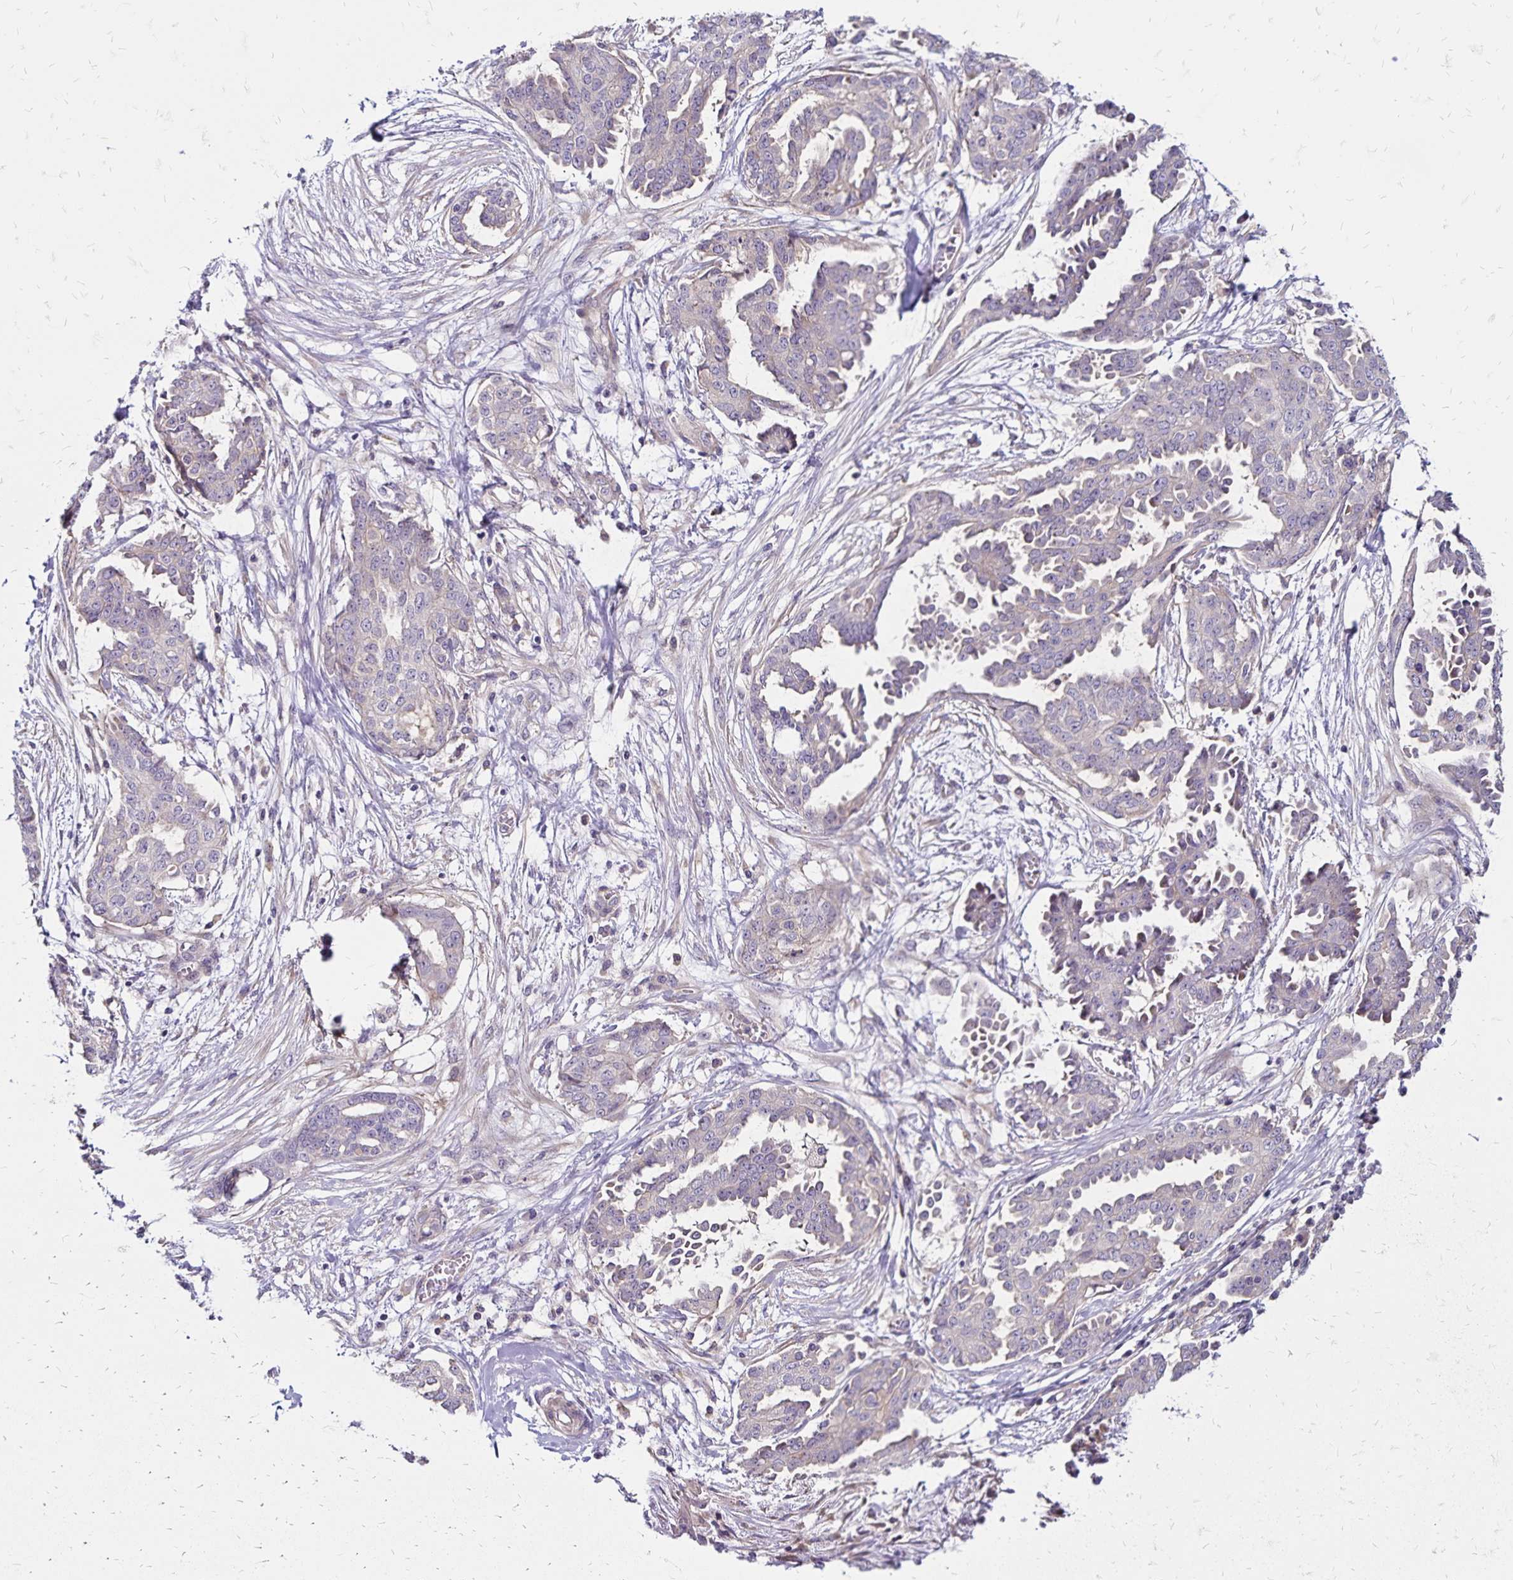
{"staining": {"intensity": "negative", "quantity": "none", "location": "none"}, "tissue": "ovarian cancer", "cell_type": "Tumor cells", "image_type": "cancer", "snomed": [{"axis": "morphology", "description": "Cystadenocarcinoma, serous, NOS"}, {"axis": "topography", "description": "Ovary"}], "caption": "The histopathology image demonstrates no staining of tumor cells in ovarian serous cystadenocarcinoma. Brightfield microscopy of immunohistochemistry (IHC) stained with DAB (3,3'-diaminobenzidine) (brown) and hematoxylin (blue), captured at high magnification.", "gene": "FSD1", "patient": {"sex": "female", "age": 71}}